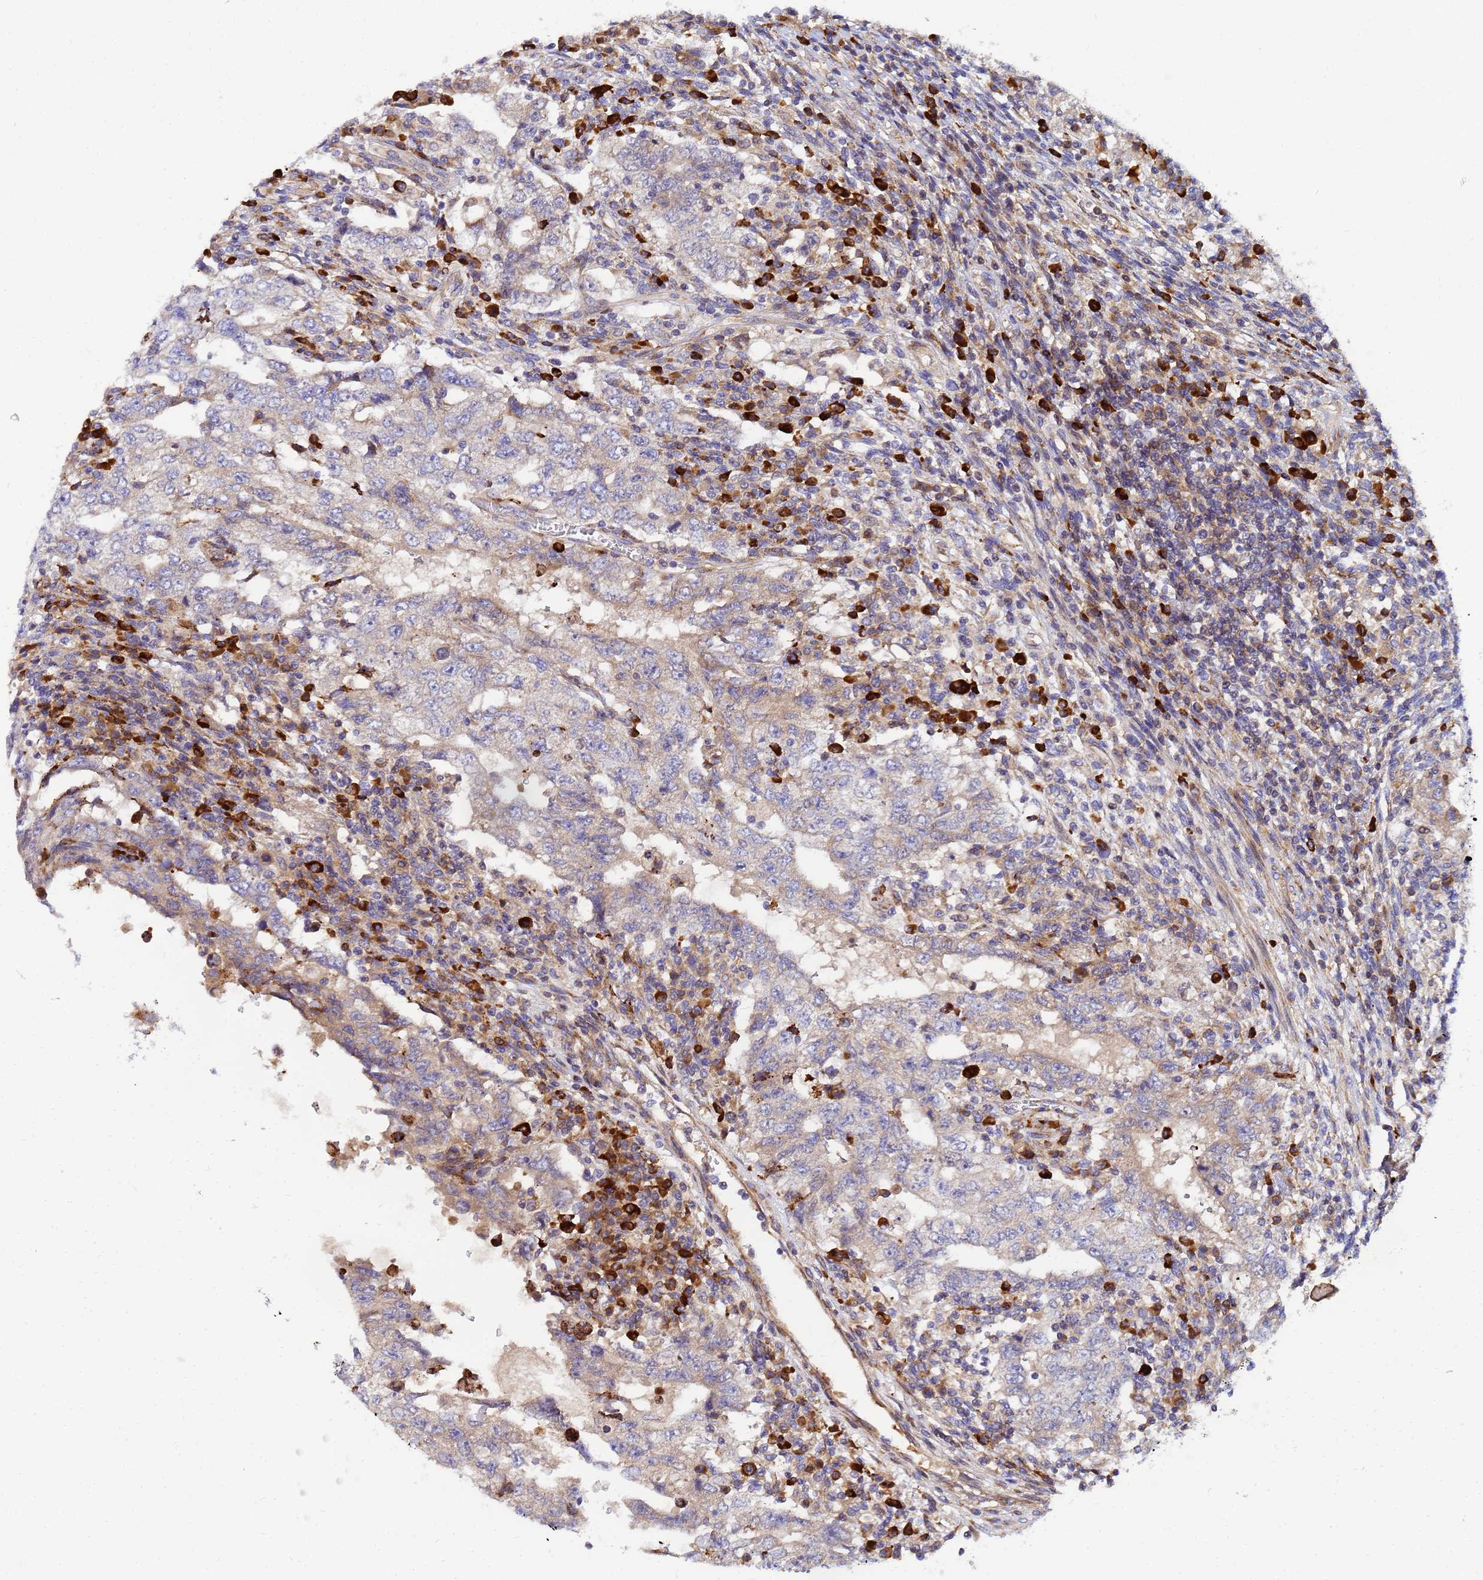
{"staining": {"intensity": "weak", "quantity": "<25%", "location": "cytoplasmic/membranous"}, "tissue": "testis cancer", "cell_type": "Tumor cells", "image_type": "cancer", "snomed": [{"axis": "morphology", "description": "Carcinoma, Embryonal, NOS"}, {"axis": "topography", "description": "Testis"}], "caption": "Embryonal carcinoma (testis) was stained to show a protein in brown. There is no significant staining in tumor cells. Nuclei are stained in blue.", "gene": "POM121", "patient": {"sex": "male", "age": 26}}